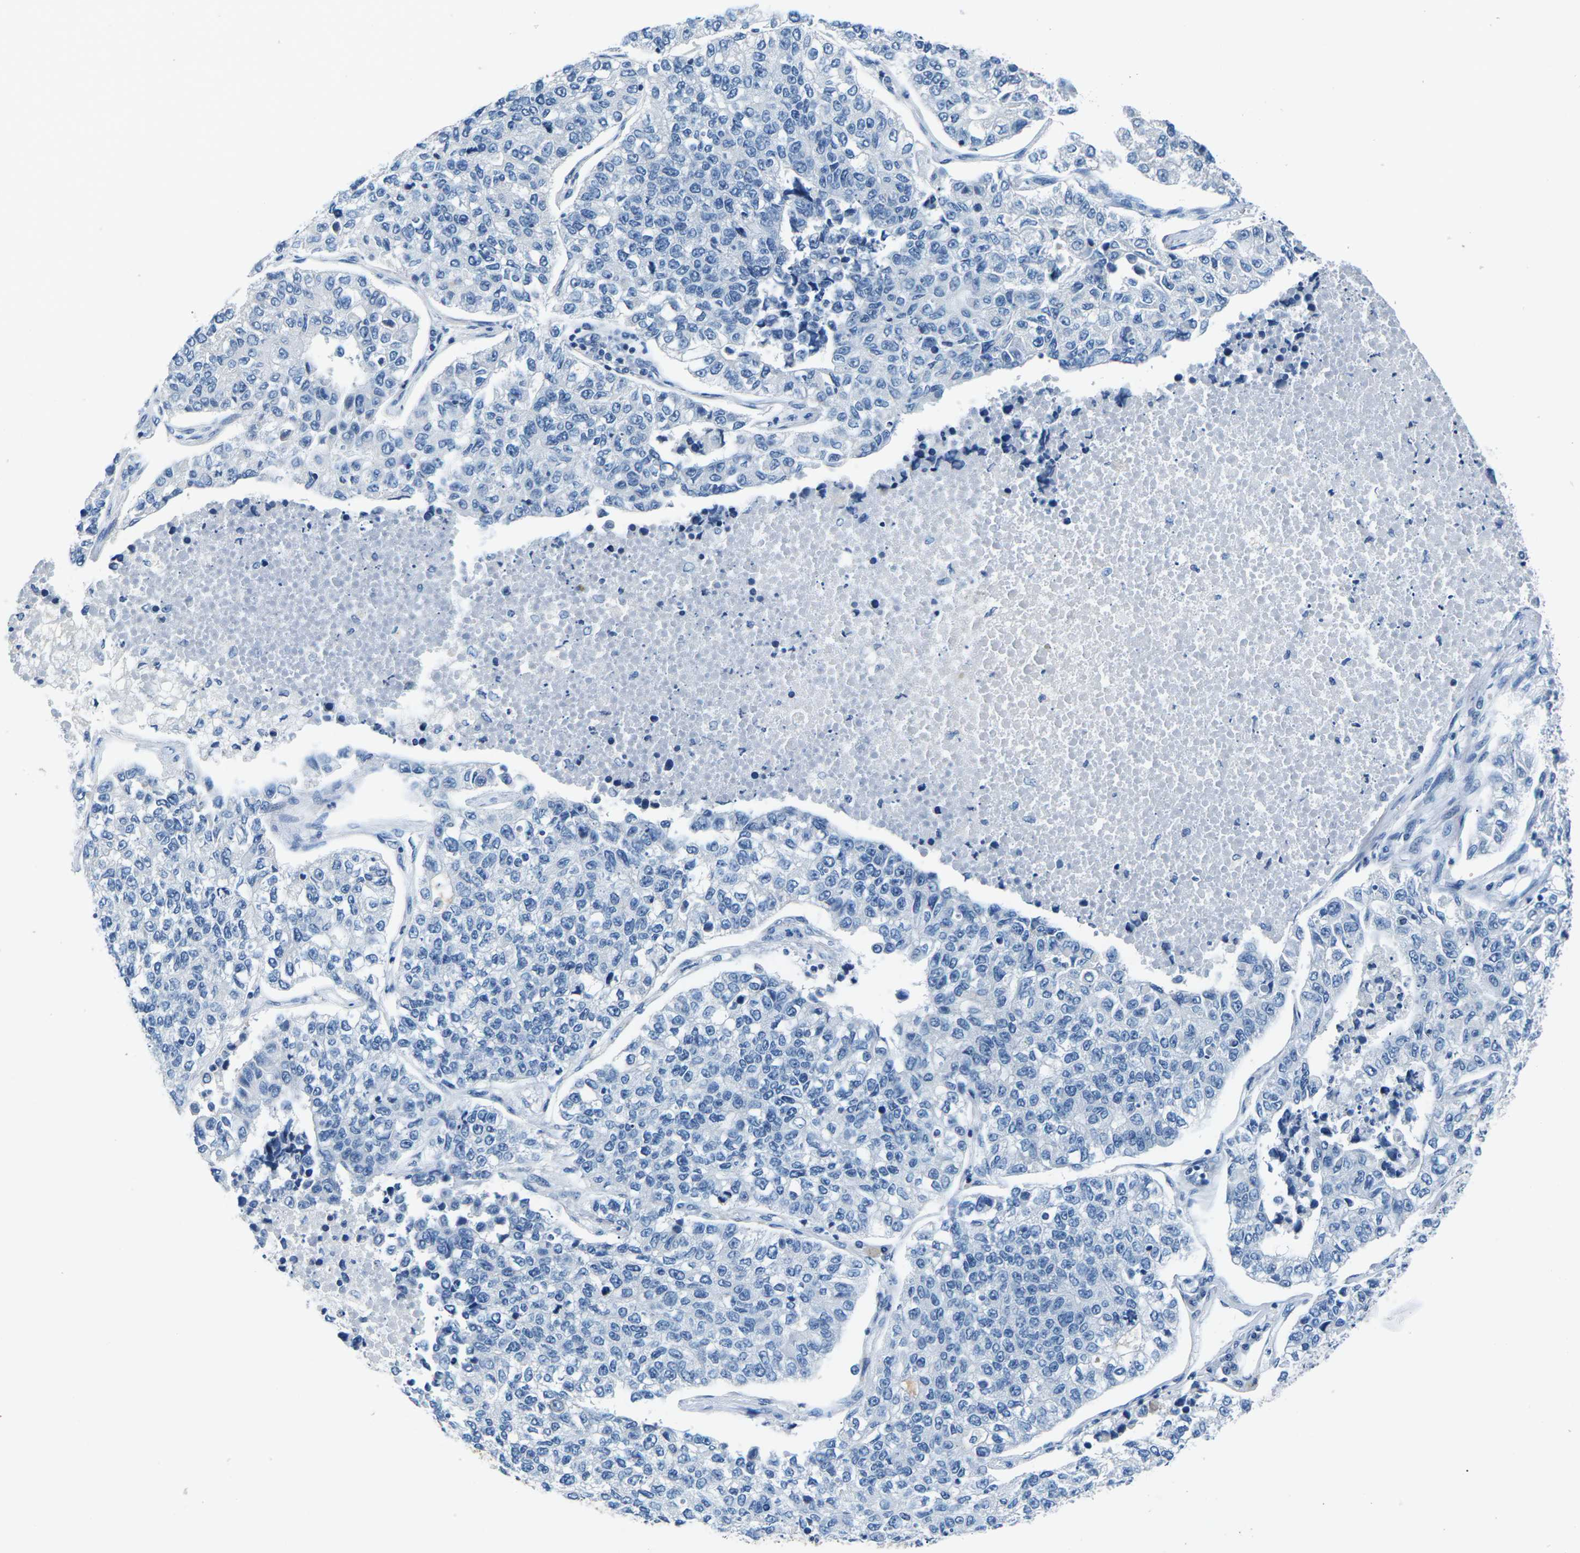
{"staining": {"intensity": "negative", "quantity": "none", "location": "none"}, "tissue": "lung cancer", "cell_type": "Tumor cells", "image_type": "cancer", "snomed": [{"axis": "morphology", "description": "Adenocarcinoma, NOS"}, {"axis": "topography", "description": "Lung"}], "caption": "Adenocarcinoma (lung) stained for a protein using immunohistochemistry reveals no positivity tumor cells.", "gene": "UMOD", "patient": {"sex": "male", "age": 49}}